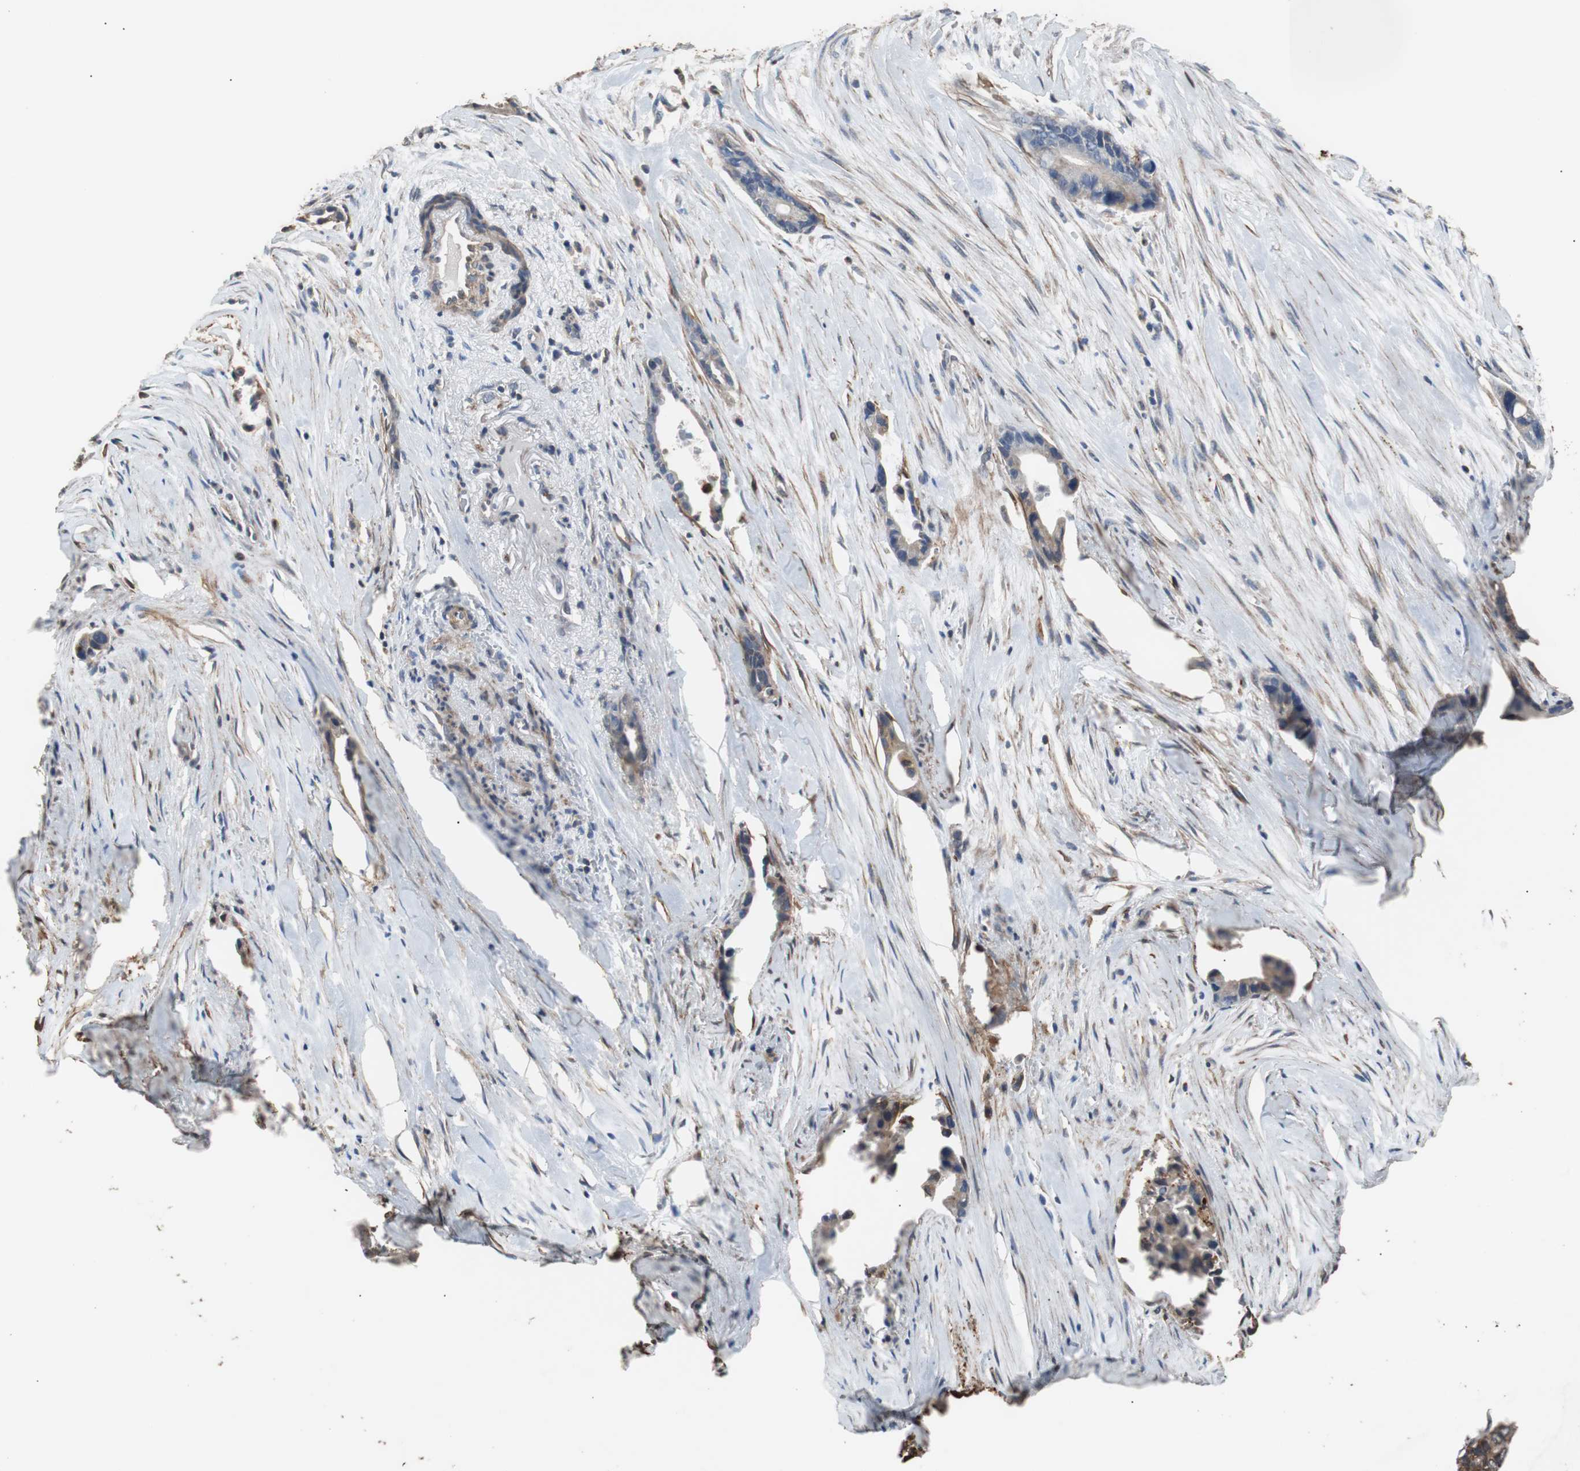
{"staining": {"intensity": "weak", "quantity": "25%-75%", "location": "cytoplasmic/membranous"}, "tissue": "liver cancer", "cell_type": "Tumor cells", "image_type": "cancer", "snomed": [{"axis": "morphology", "description": "Cholangiocarcinoma"}, {"axis": "topography", "description": "Liver"}], "caption": "About 25%-75% of tumor cells in cholangiocarcinoma (liver) reveal weak cytoplasmic/membranous protein staining as visualized by brown immunohistochemical staining.", "gene": "PITRM1", "patient": {"sex": "female", "age": 55}}